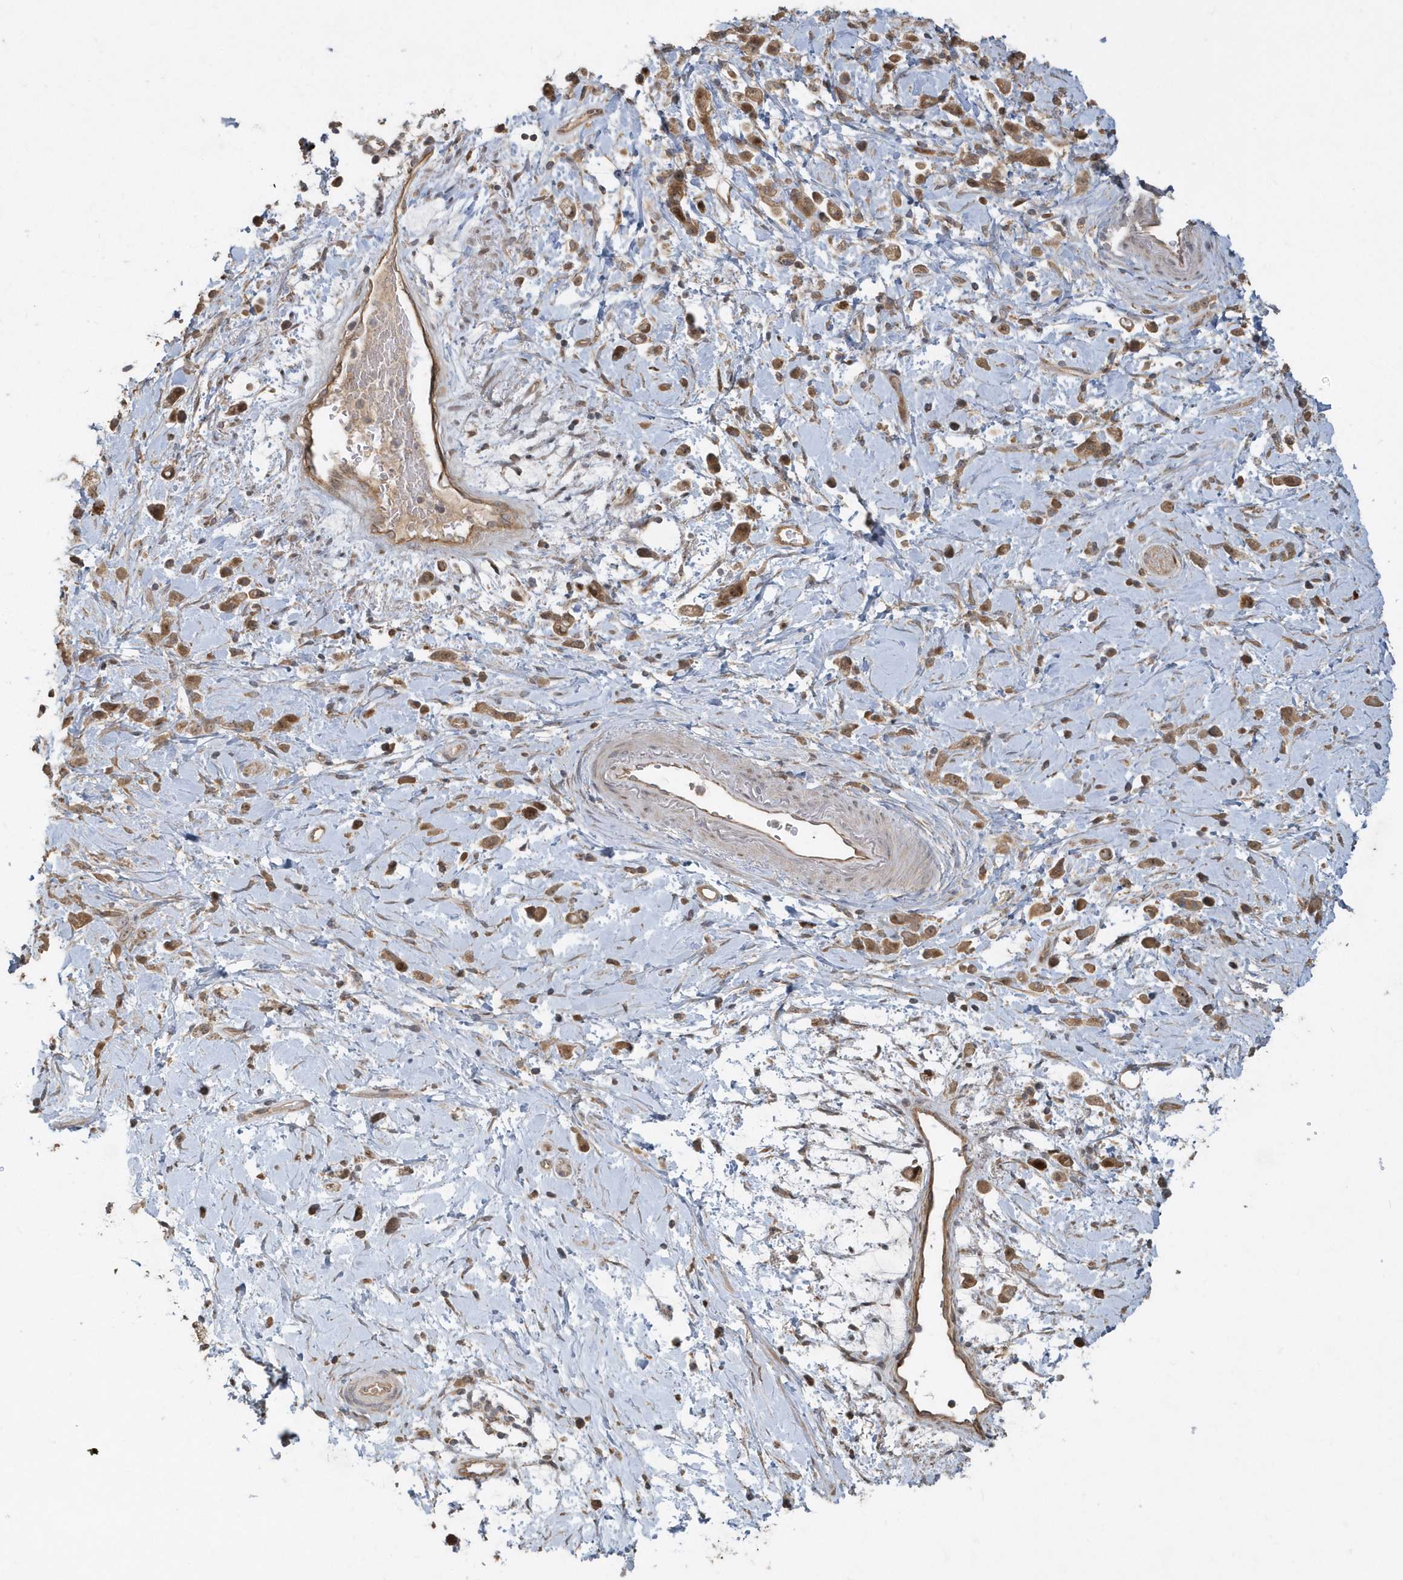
{"staining": {"intensity": "moderate", "quantity": ">75%", "location": "cytoplasmic/membranous"}, "tissue": "stomach cancer", "cell_type": "Tumor cells", "image_type": "cancer", "snomed": [{"axis": "morphology", "description": "Adenocarcinoma, NOS"}, {"axis": "topography", "description": "Stomach"}], "caption": "Immunohistochemical staining of stomach adenocarcinoma displays medium levels of moderate cytoplasmic/membranous staining in about >75% of tumor cells.", "gene": "TRAIP", "patient": {"sex": "female", "age": 60}}